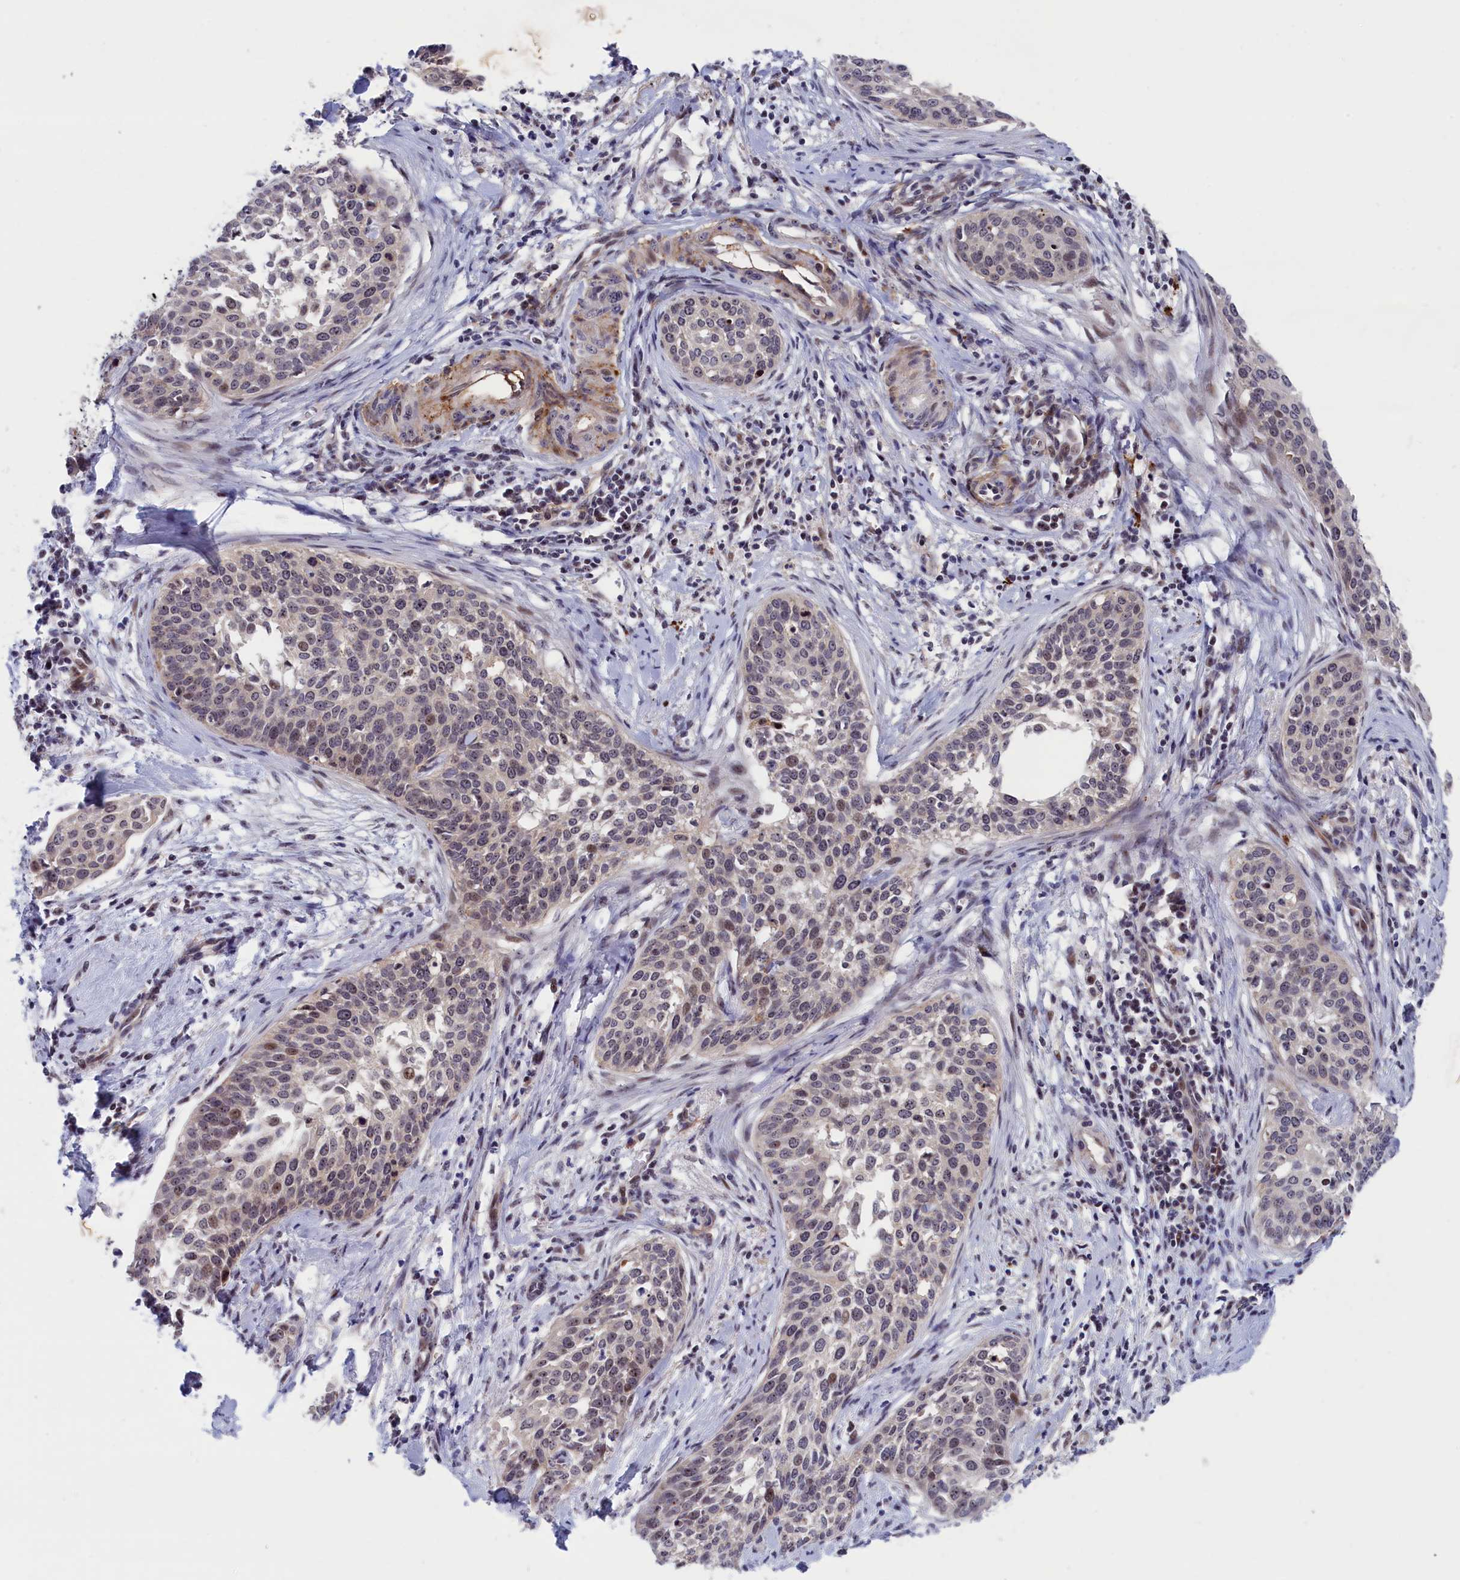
{"staining": {"intensity": "moderate", "quantity": "25%-75%", "location": "nuclear"}, "tissue": "cervical cancer", "cell_type": "Tumor cells", "image_type": "cancer", "snomed": [{"axis": "morphology", "description": "Squamous cell carcinoma, NOS"}, {"axis": "topography", "description": "Cervix"}], "caption": "Cervical squamous cell carcinoma tissue shows moderate nuclear positivity in about 25%-75% of tumor cells, visualized by immunohistochemistry.", "gene": "PPAN", "patient": {"sex": "female", "age": 44}}